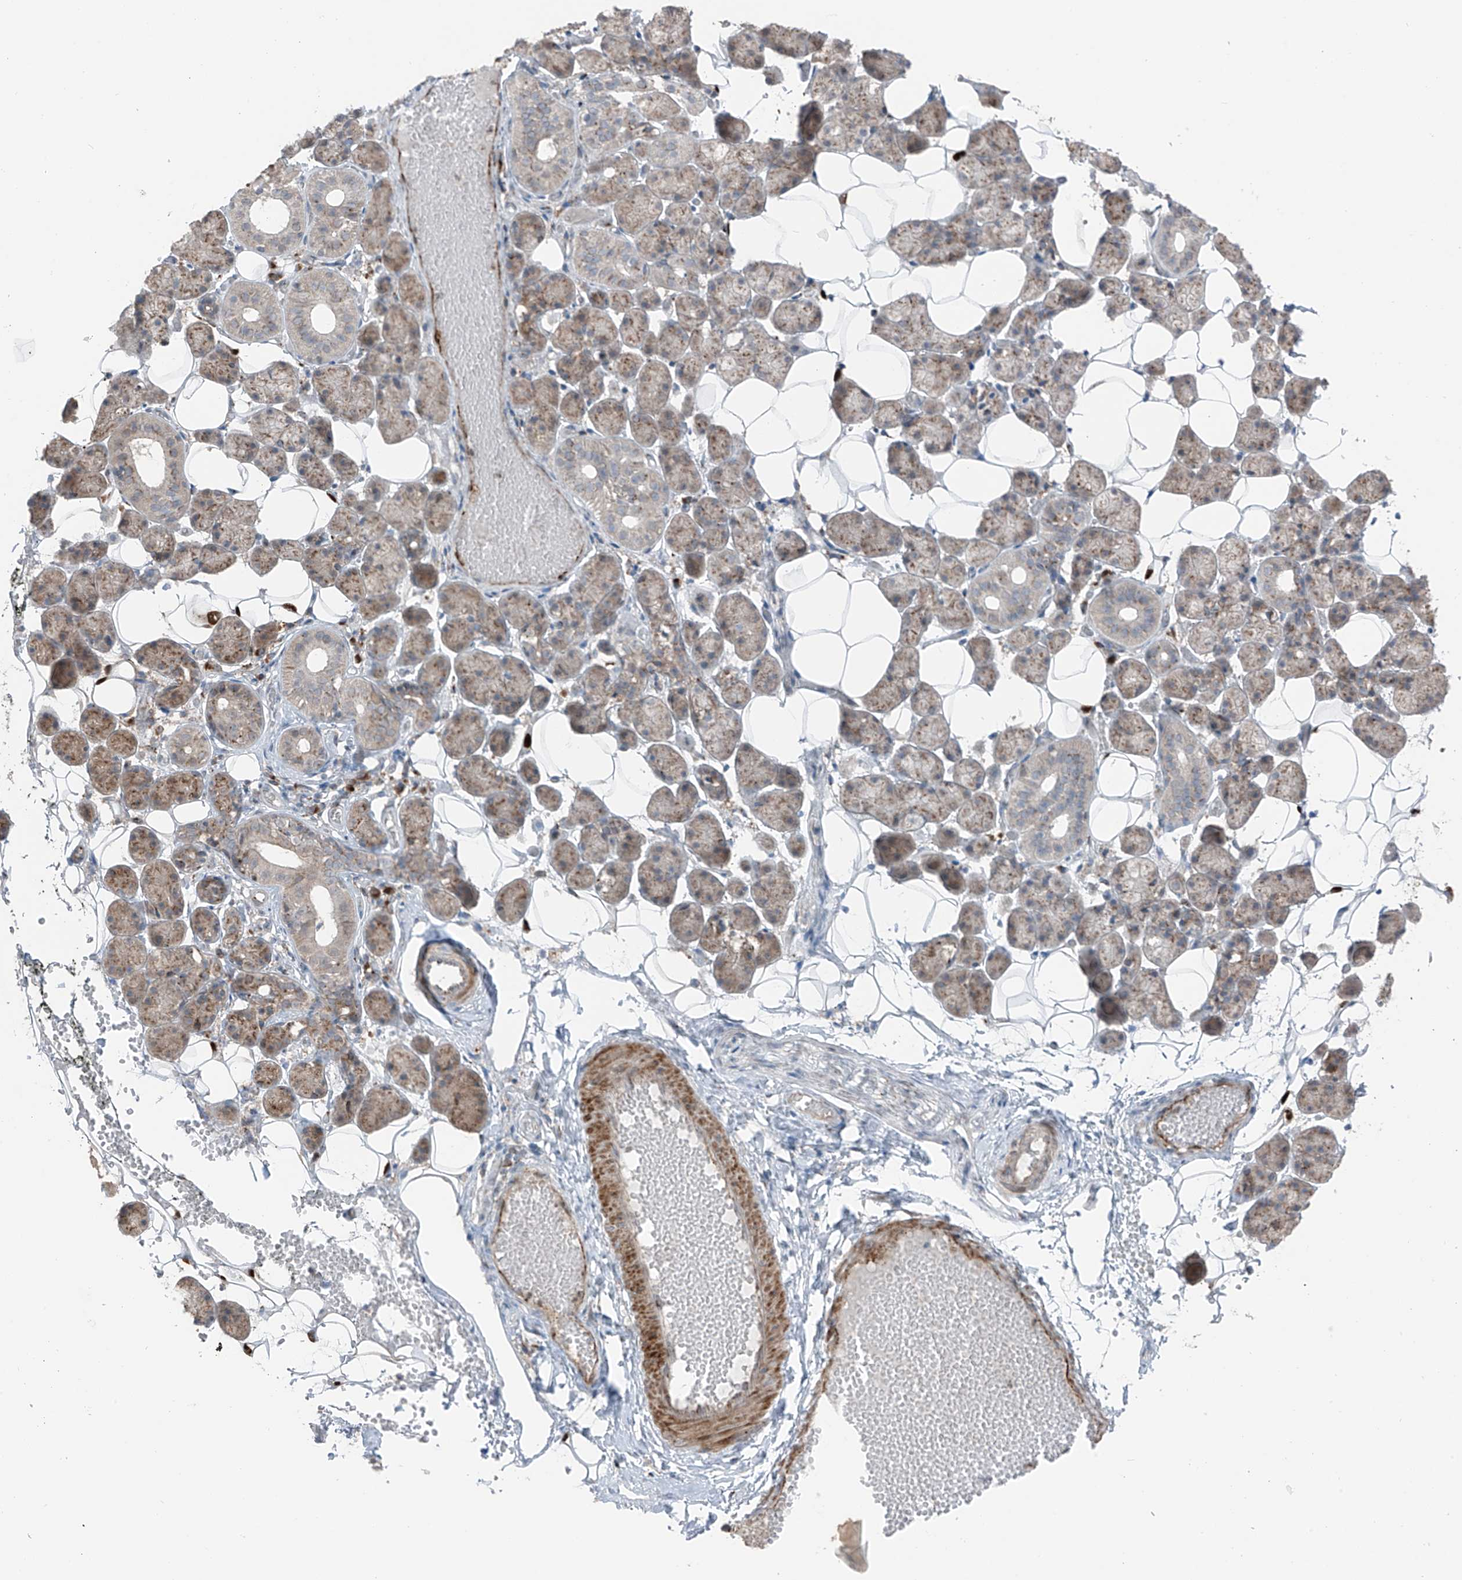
{"staining": {"intensity": "moderate", "quantity": ">75%", "location": "cytoplasmic/membranous"}, "tissue": "salivary gland", "cell_type": "Glandular cells", "image_type": "normal", "snomed": [{"axis": "morphology", "description": "Normal tissue, NOS"}, {"axis": "topography", "description": "Salivary gland"}], "caption": "DAB immunohistochemical staining of benign human salivary gland exhibits moderate cytoplasmic/membranous protein staining in about >75% of glandular cells. The staining is performed using DAB brown chromogen to label protein expression. The nuclei are counter-stained blue using hematoxylin.", "gene": "ERLEC1", "patient": {"sex": "female", "age": 33}}